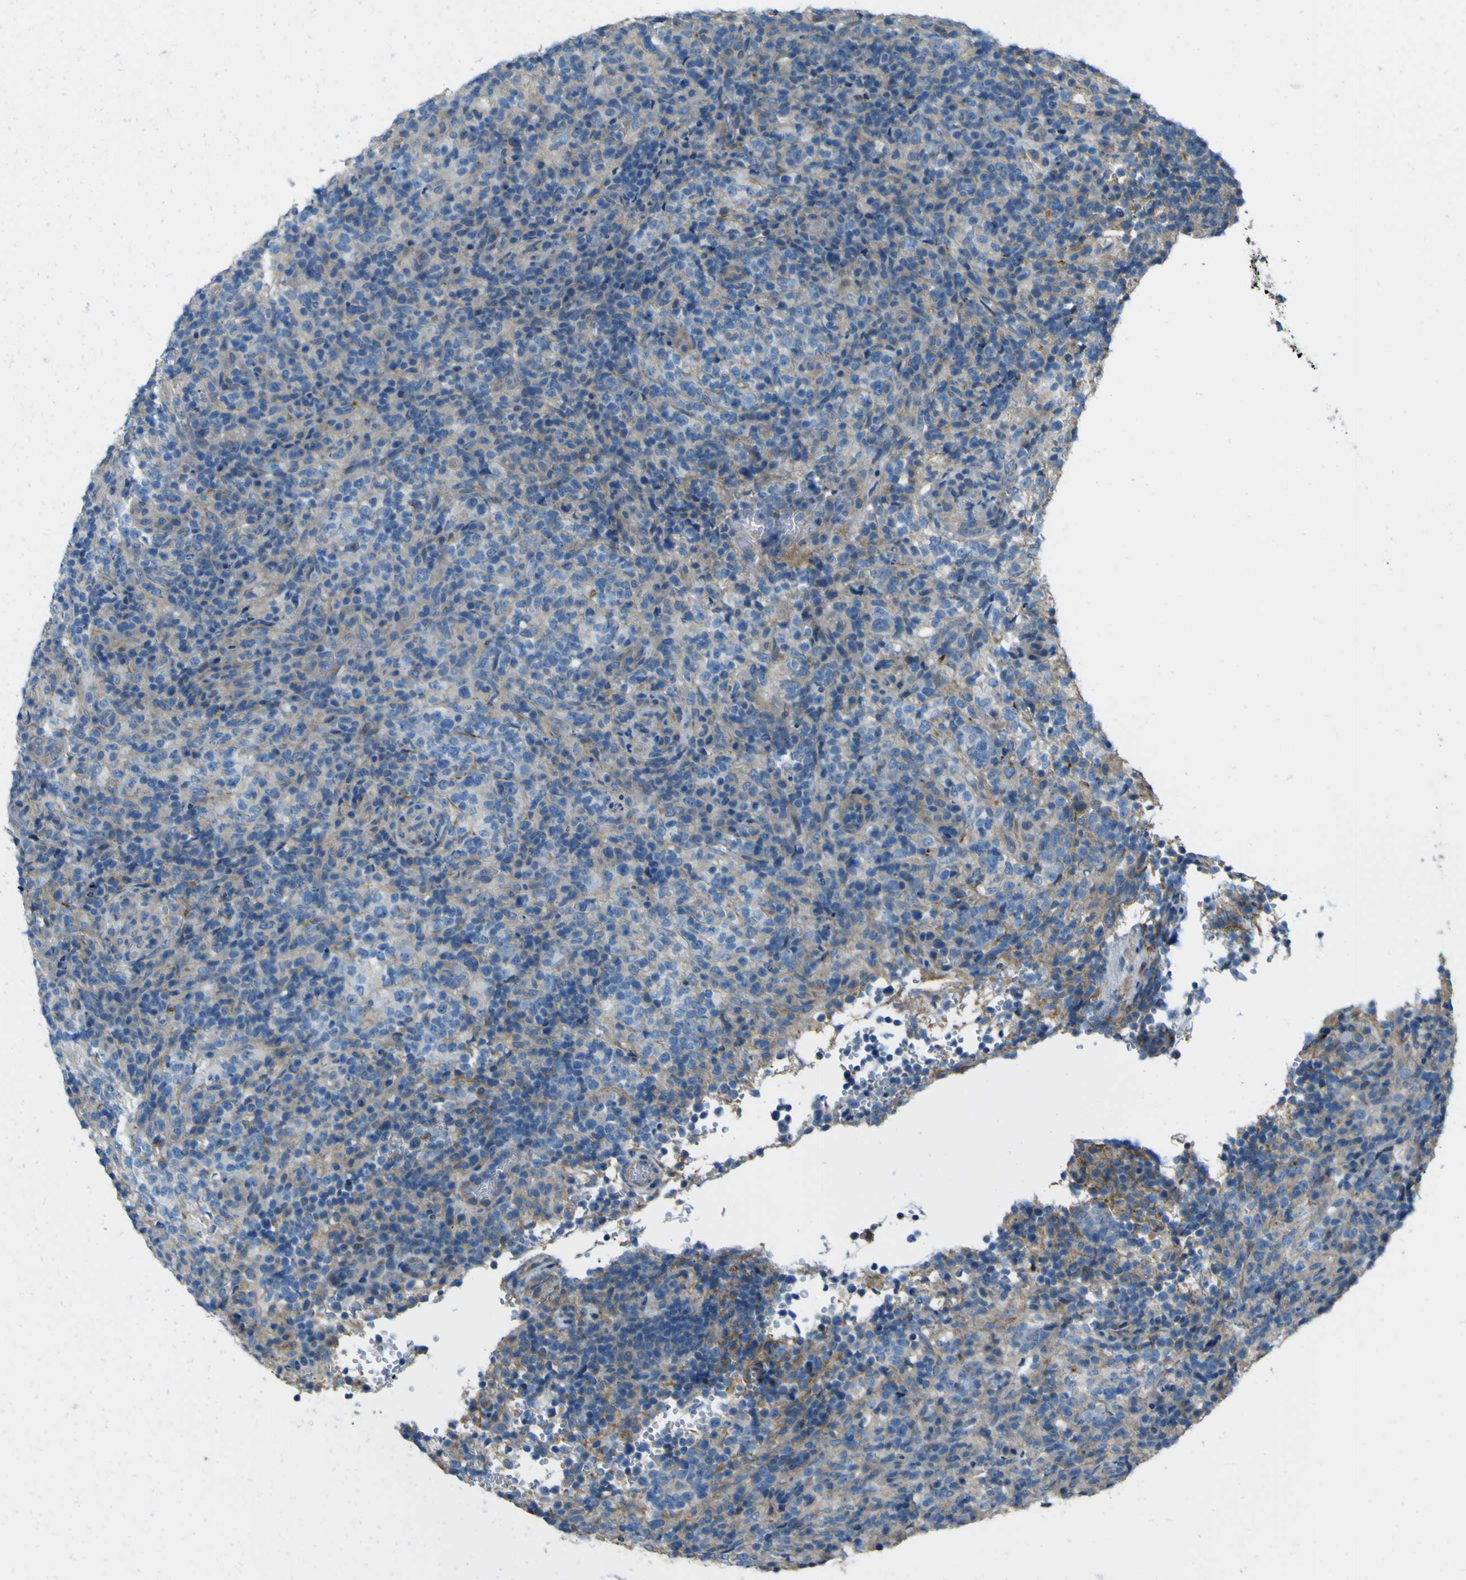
{"staining": {"intensity": "negative", "quantity": "none", "location": "none"}, "tissue": "lymphoma", "cell_type": "Tumor cells", "image_type": "cancer", "snomed": [{"axis": "morphology", "description": "Malignant lymphoma, non-Hodgkin's type, High grade"}, {"axis": "topography", "description": "Lymph node"}], "caption": "Lymphoma was stained to show a protein in brown. There is no significant expression in tumor cells. (DAB IHC, high magnification).", "gene": "NAALADL2", "patient": {"sex": "female", "age": 76}}